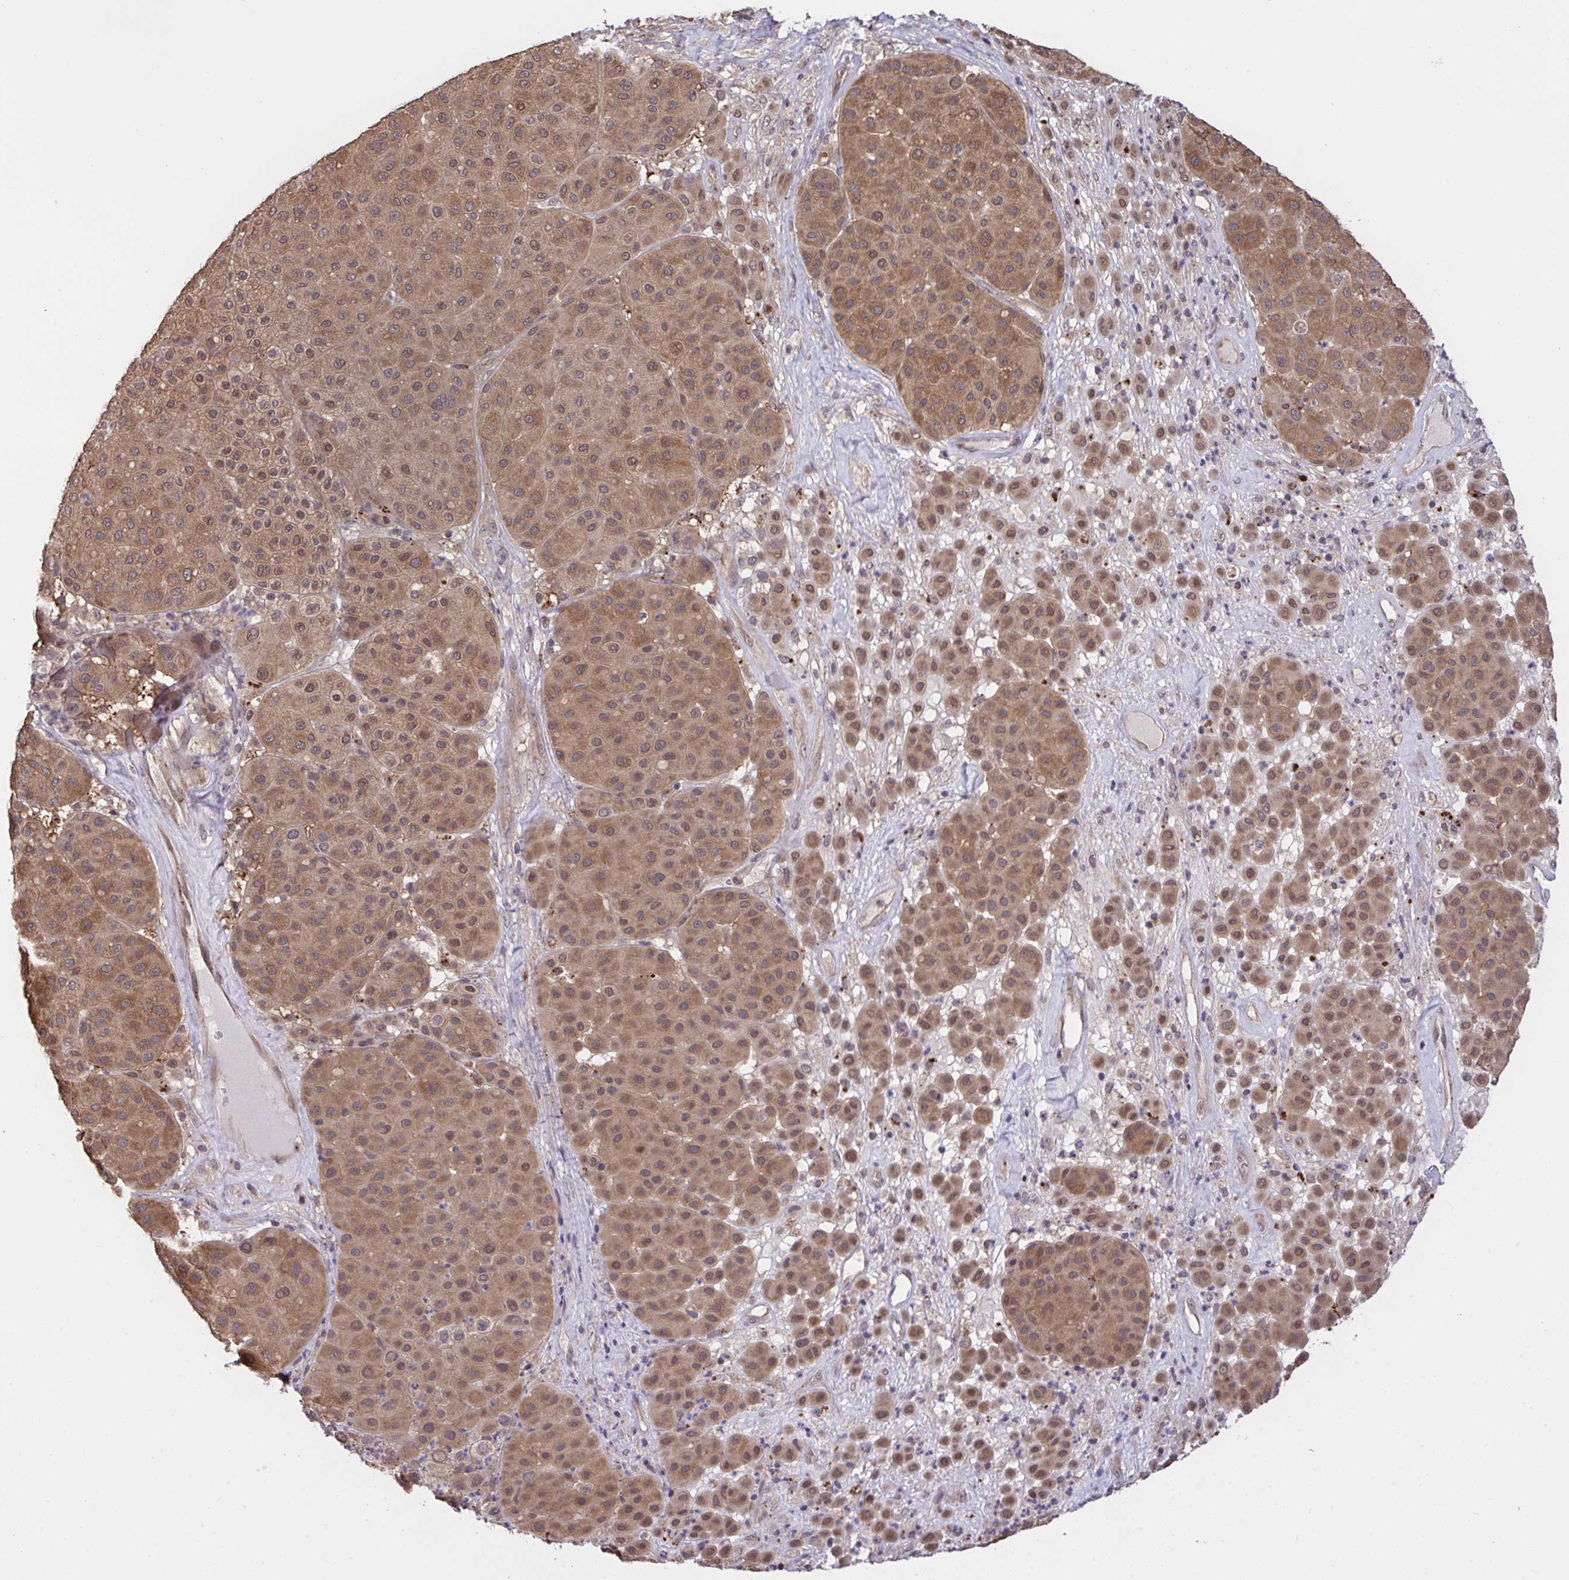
{"staining": {"intensity": "moderate", "quantity": ">75%", "location": "cytoplasmic/membranous,nuclear"}, "tissue": "melanoma", "cell_type": "Tumor cells", "image_type": "cancer", "snomed": [{"axis": "morphology", "description": "Malignant melanoma, Metastatic site"}, {"axis": "topography", "description": "Smooth muscle"}], "caption": "Immunohistochemical staining of human malignant melanoma (metastatic site) displays moderate cytoplasmic/membranous and nuclear protein staining in approximately >75% of tumor cells. The staining was performed using DAB (3,3'-diaminobenzidine), with brown indicating positive protein expression. Nuclei are stained blue with hematoxylin.", "gene": "C12orf57", "patient": {"sex": "male", "age": 41}}